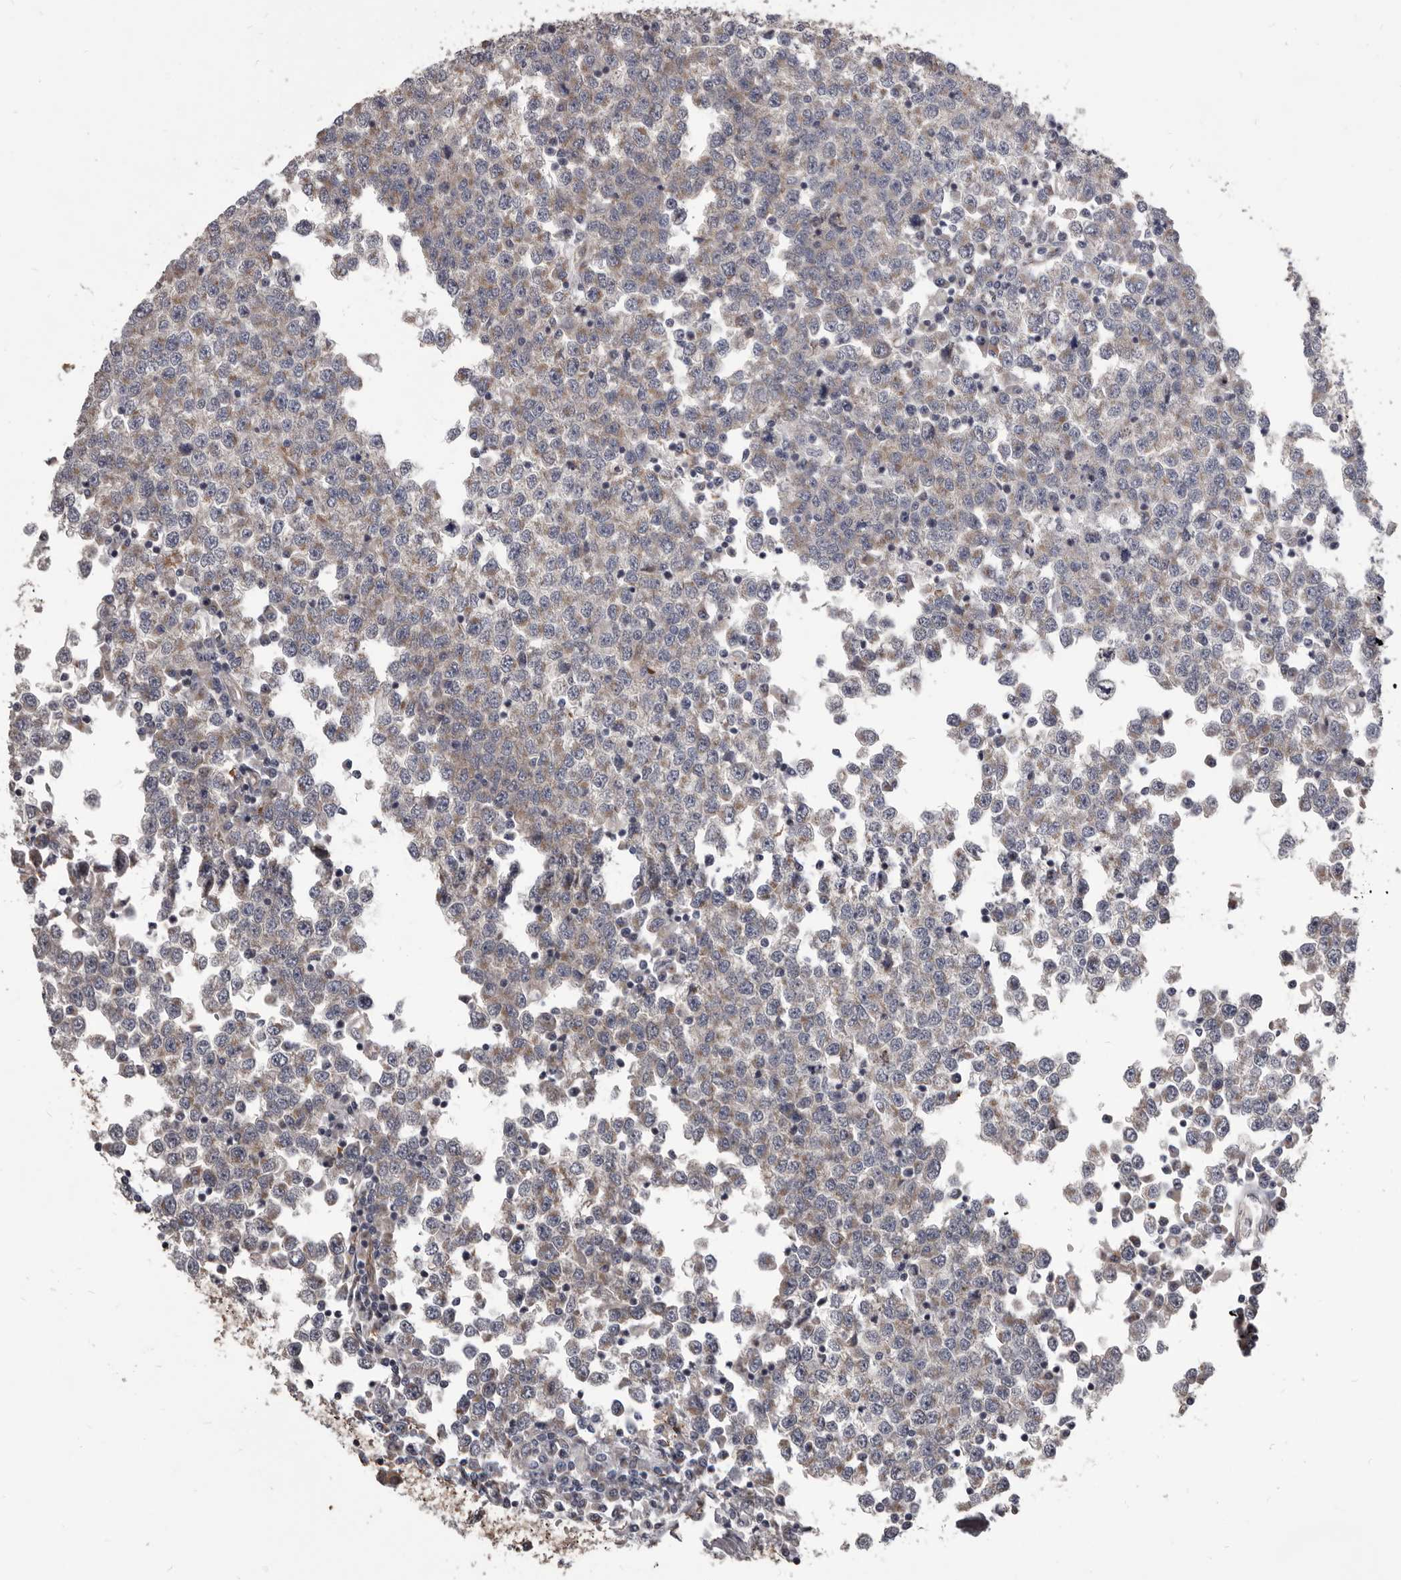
{"staining": {"intensity": "moderate", "quantity": "25%-75%", "location": "cytoplasmic/membranous"}, "tissue": "testis cancer", "cell_type": "Tumor cells", "image_type": "cancer", "snomed": [{"axis": "morphology", "description": "Seminoma, NOS"}, {"axis": "topography", "description": "Testis"}], "caption": "IHC photomicrograph of testis cancer stained for a protein (brown), which displays medium levels of moderate cytoplasmic/membranous positivity in approximately 25%-75% of tumor cells.", "gene": "ADAMTS20", "patient": {"sex": "male", "age": 65}}